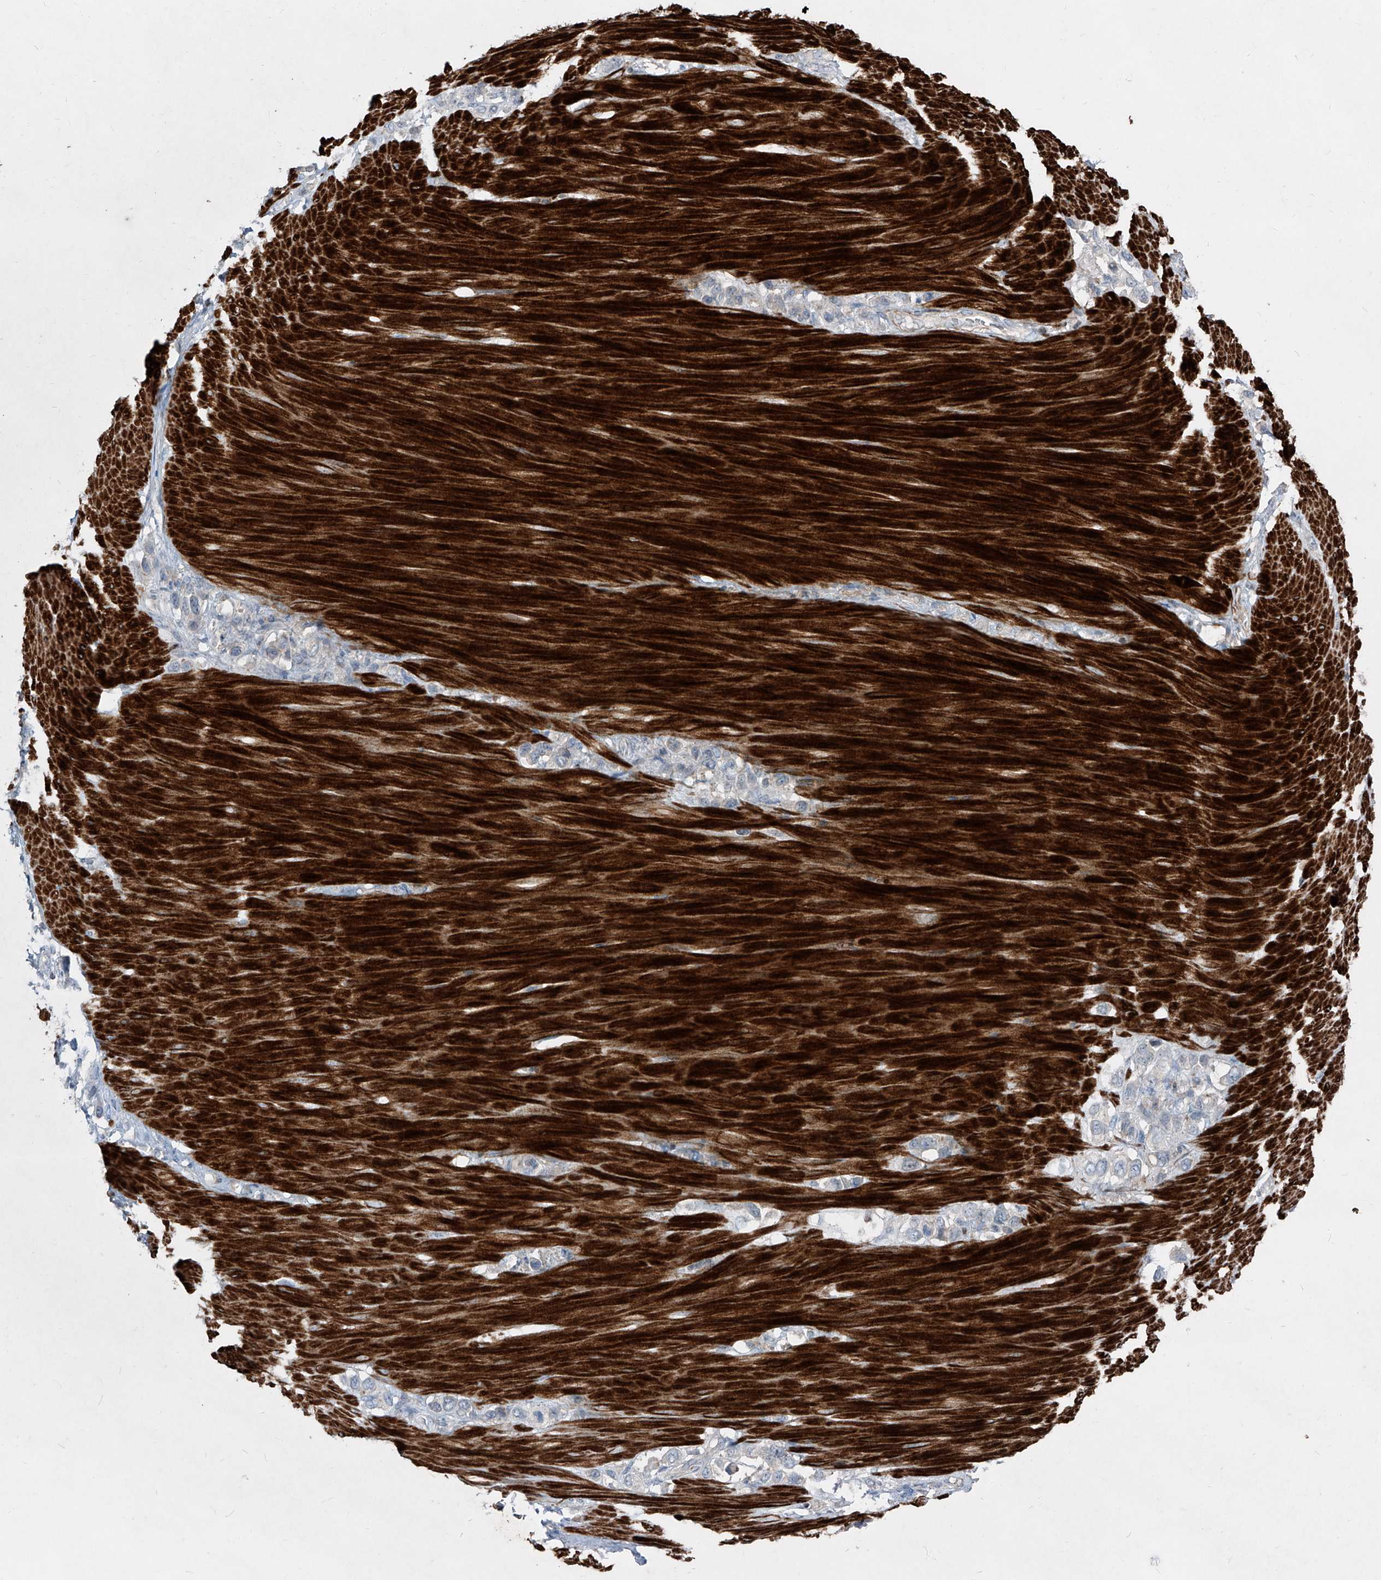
{"staining": {"intensity": "negative", "quantity": "none", "location": "none"}, "tissue": "stomach cancer", "cell_type": "Tumor cells", "image_type": "cancer", "snomed": [{"axis": "morphology", "description": "Adenocarcinoma, NOS"}, {"axis": "topography", "description": "Stomach"}], "caption": "This is a histopathology image of immunohistochemistry staining of stomach adenocarcinoma, which shows no staining in tumor cells.", "gene": "UFD1", "patient": {"sex": "female", "age": 65}}